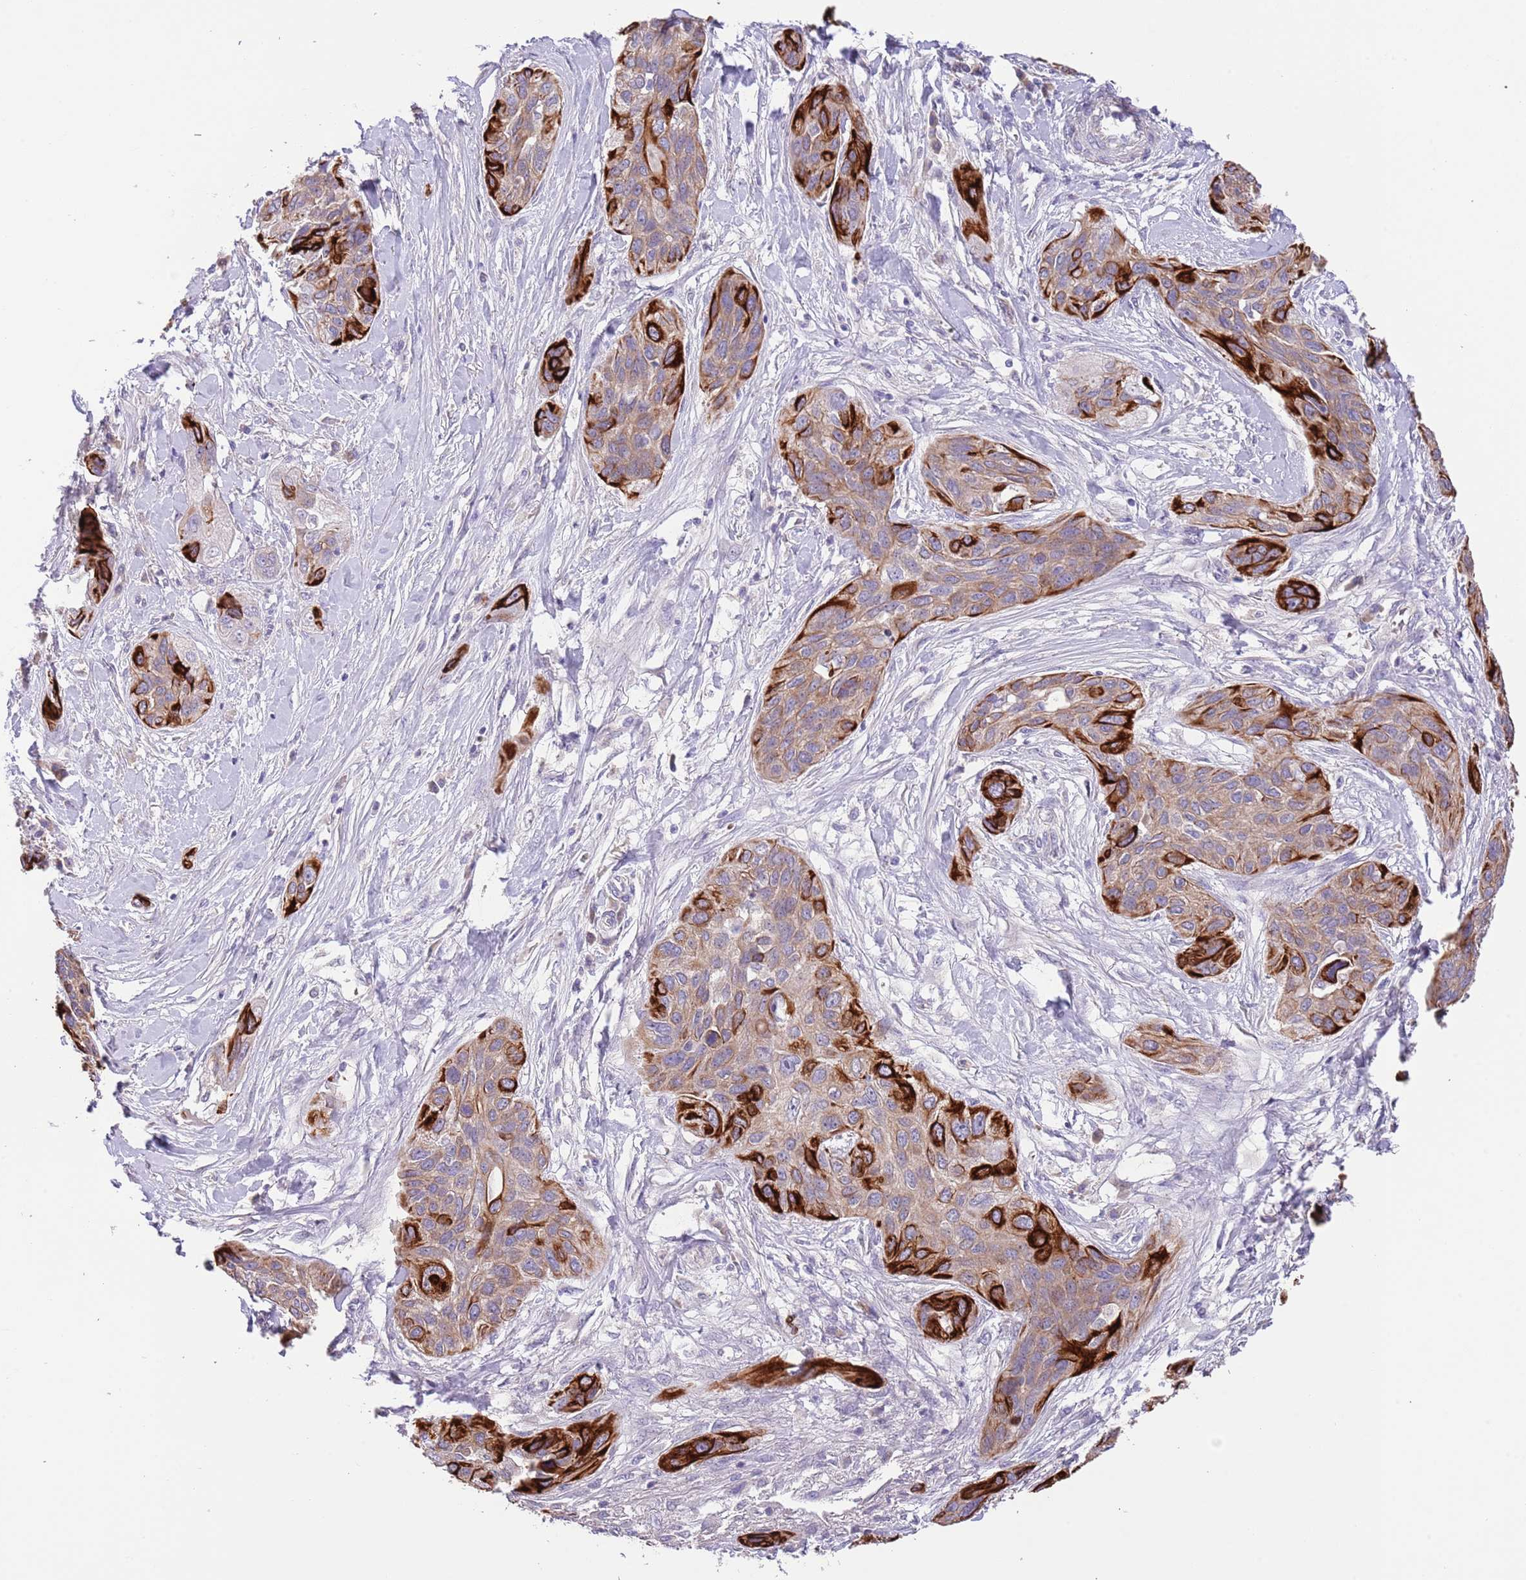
{"staining": {"intensity": "strong", "quantity": "<25%", "location": "cytoplasmic/membranous"}, "tissue": "lung cancer", "cell_type": "Tumor cells", "image_type": "cancer", "snomed": [{"axis": "morphology", "description": "Squamous cell carcinoma, NOS"}, {"axis": "topography", "description": "Lung"}], "caption": "IHC of lung cancer (squamous cell carcinoma) demonstrates medium levels of strong cytoplasmic/membranous staining in approximately <25% of tumor cells. Using DAB (brown) and hematoxylin (blue) stains, captured at high magnification using brightfield microscopy.", "gene": "ZNF658", "patient": {"sex": "female", "age": 70}}